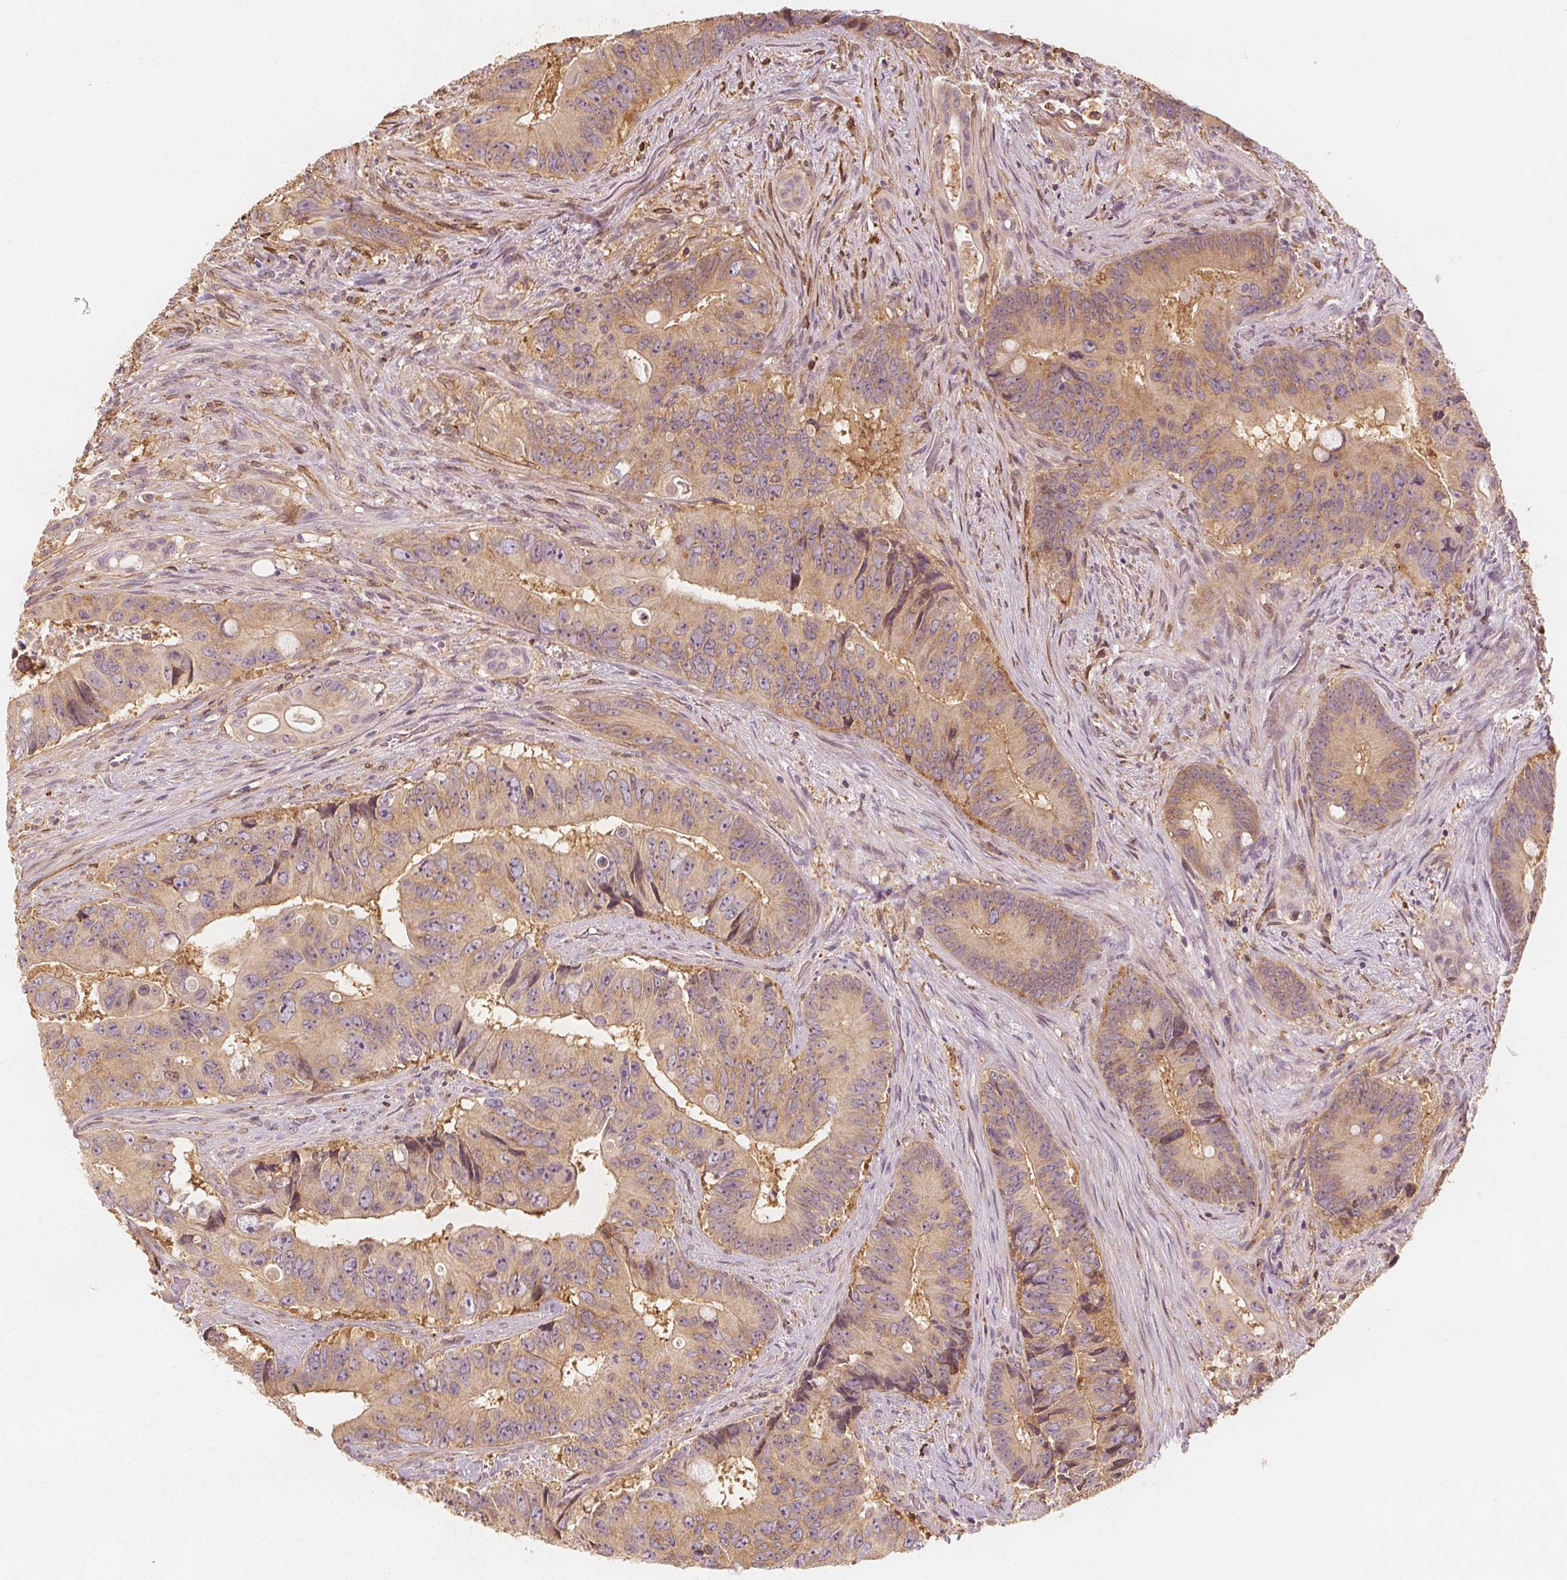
{"staining": {"intensity": "weak", "quantity": "25%-75%", "location": "cytoplasmic/membranous"}, "tissue": "colorectal cancer", "cell_type": "Tumor cells", "image_type": "cancer", "snomed": [{"axis": "morphology", "description": "Adenocarcinoma, NOS"}, {"axis": "topography", "description": "Rectum"}], "caption": "A low amount of weak cytoplasmic/membranous positivity is identified in about 25%-75% of tumor cells in adenocarcinoma (colorectal) tissue.", "gene": "ARHGAP26", "patient": {"sex": "male", "age": 78}}